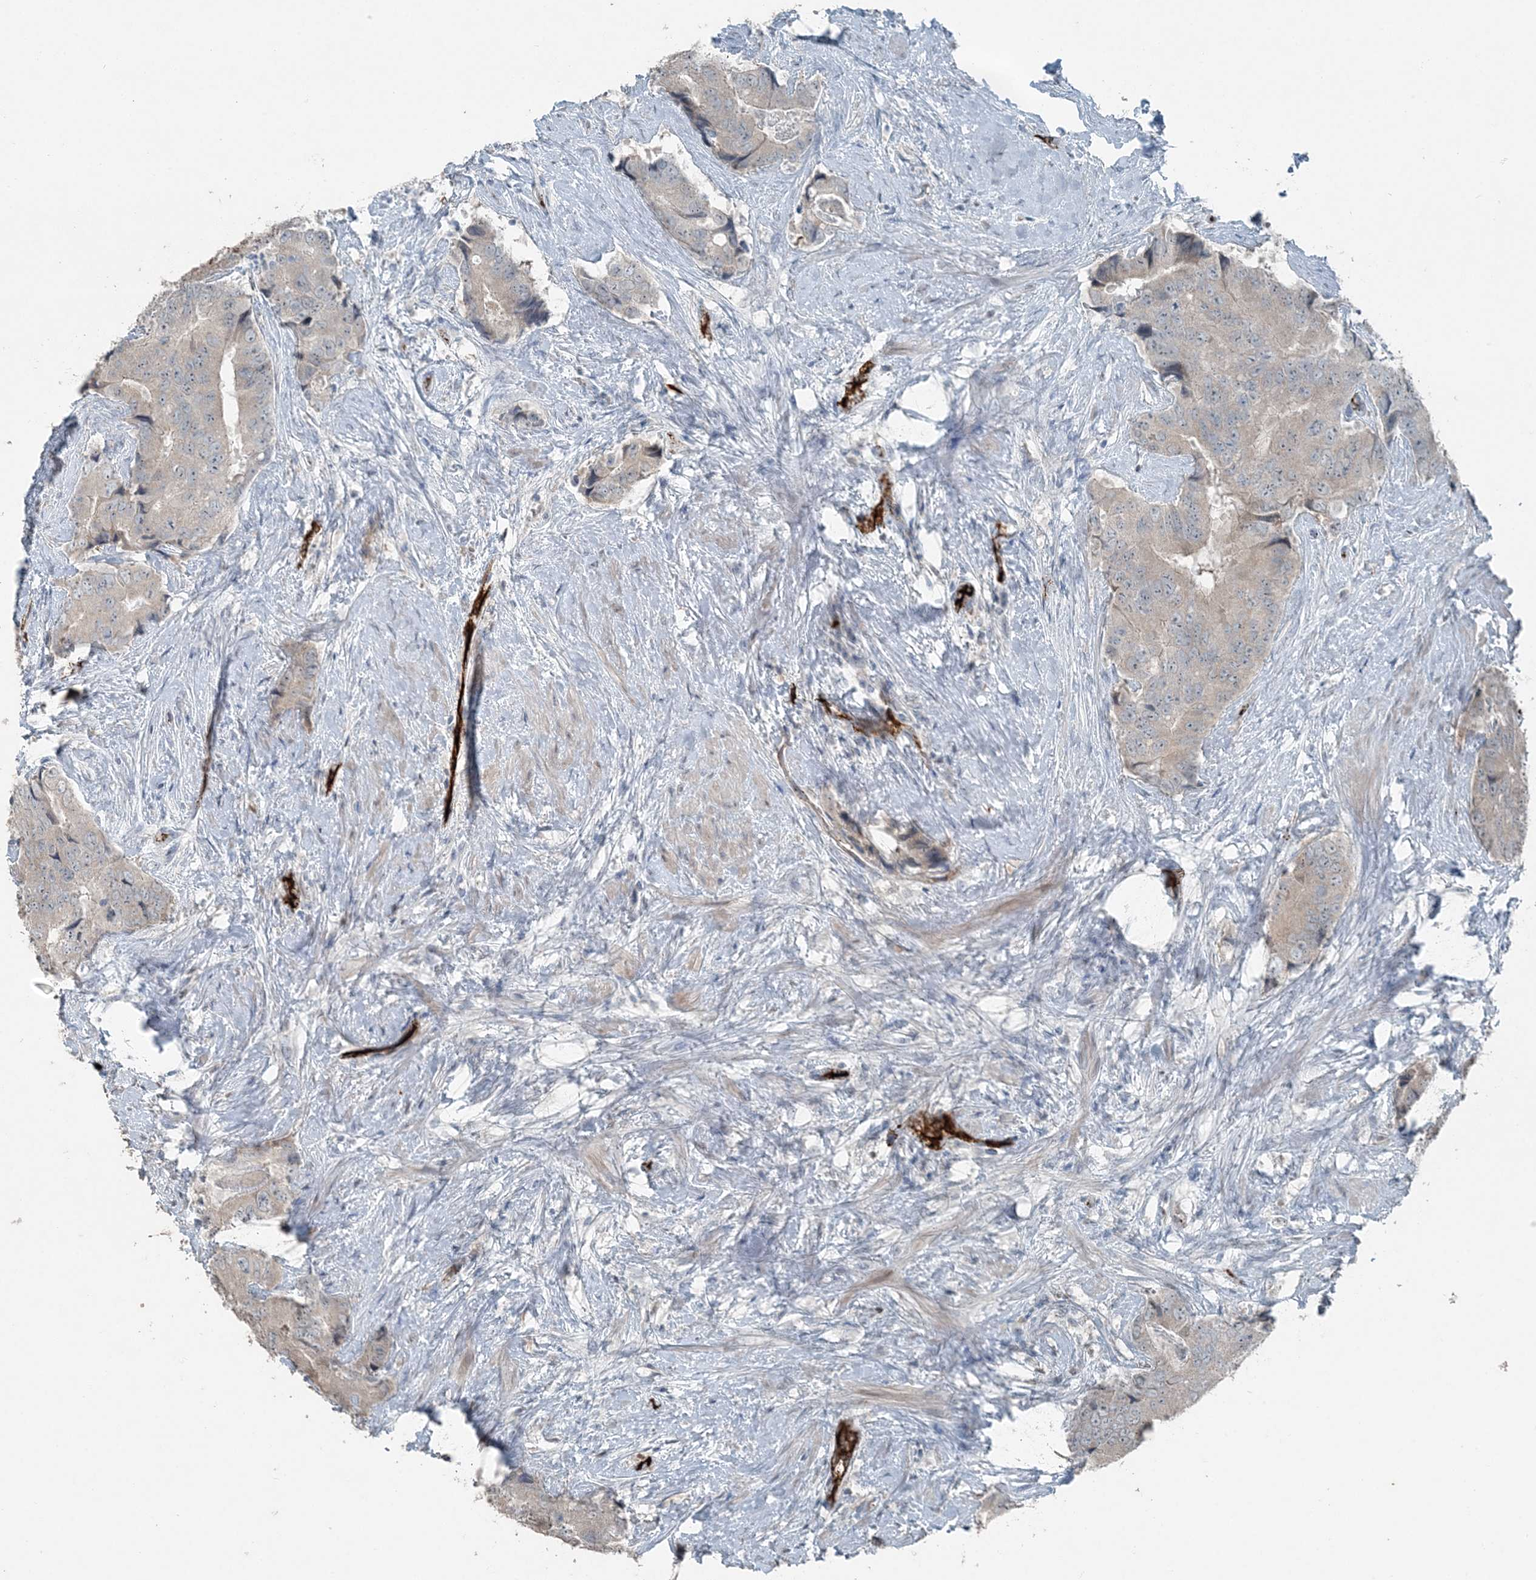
{"staining": {"intensity": "weak", "quantity": "<25%", "location": "cytoplasmic/membranous"}, "tissue": "prostate cancer", "cell_type": "Tumor cells", "image_type": "cancer", "snomed": [{"axis": "morphology", "description": "Adenocarcinoma, High grade"}, {"axis": "topography", "description": "Prostate"}], "caption": "A histopathology image of prostate cancer (adenocarcinoma (high-grade)) stained for a protein exhibits no brown staining in tumor cells.", "gene": "ELOVL7", "patient": {"sex": "male", "age": 70}}